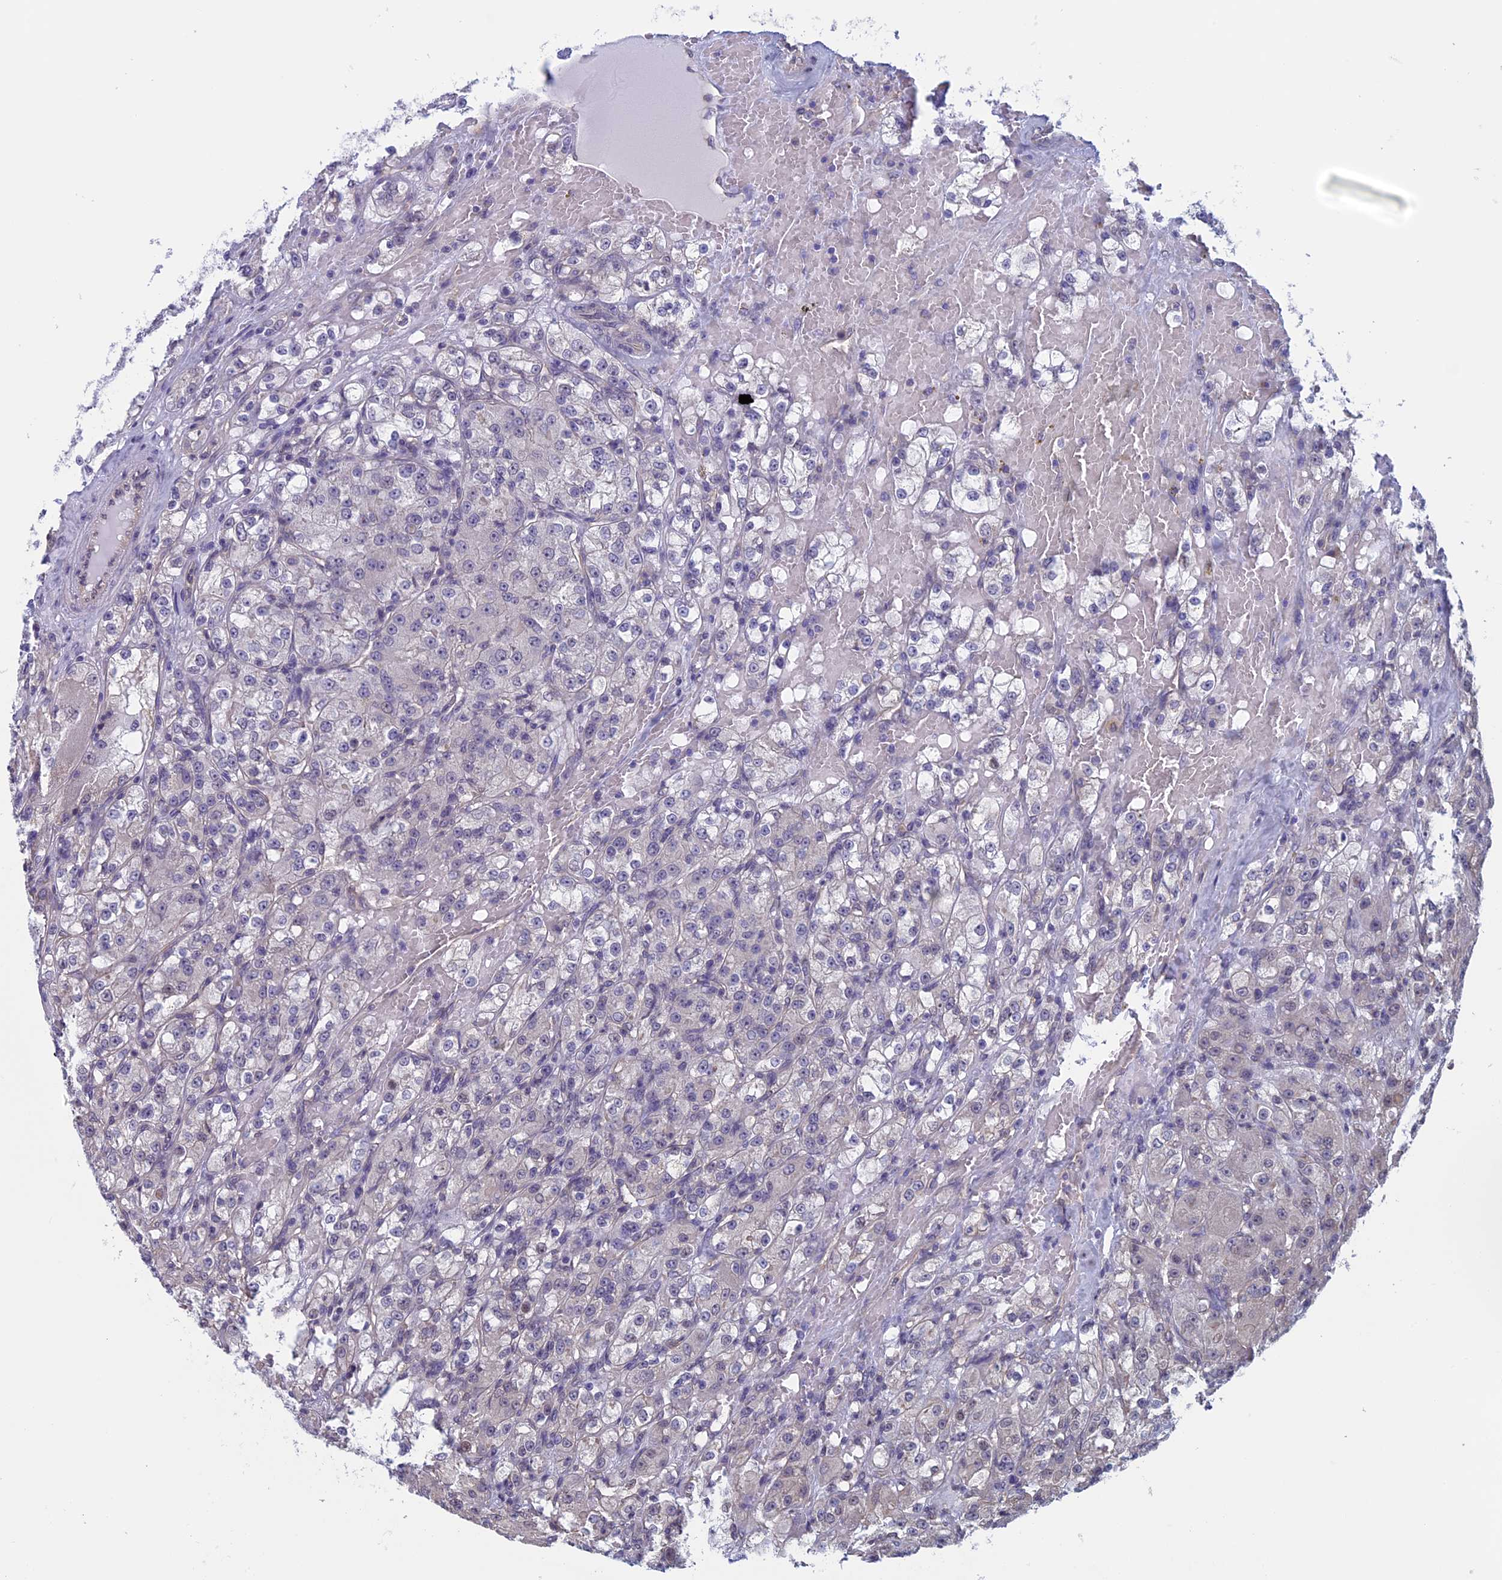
{"staining": {"intensity": "negative", "quantity": "none", "location": "none"}, "tissue": "renal cancer", "cell_type": "Tumor cells", "image_type": "cancer", "snomed": [{"axis": "morphology", "description": "Normal tissue, NOS"}, {"axis": "morphology", "description": "Adenocarcinoma, NOS"}, {"axis": "topography", "description": "Kidney"}], "caption": "Protein analysis of renal cancer exhibits no significant positivity in tumor cells.", "gene": "SLC1A6", "patient": {"sex": "male", "age": 61}}